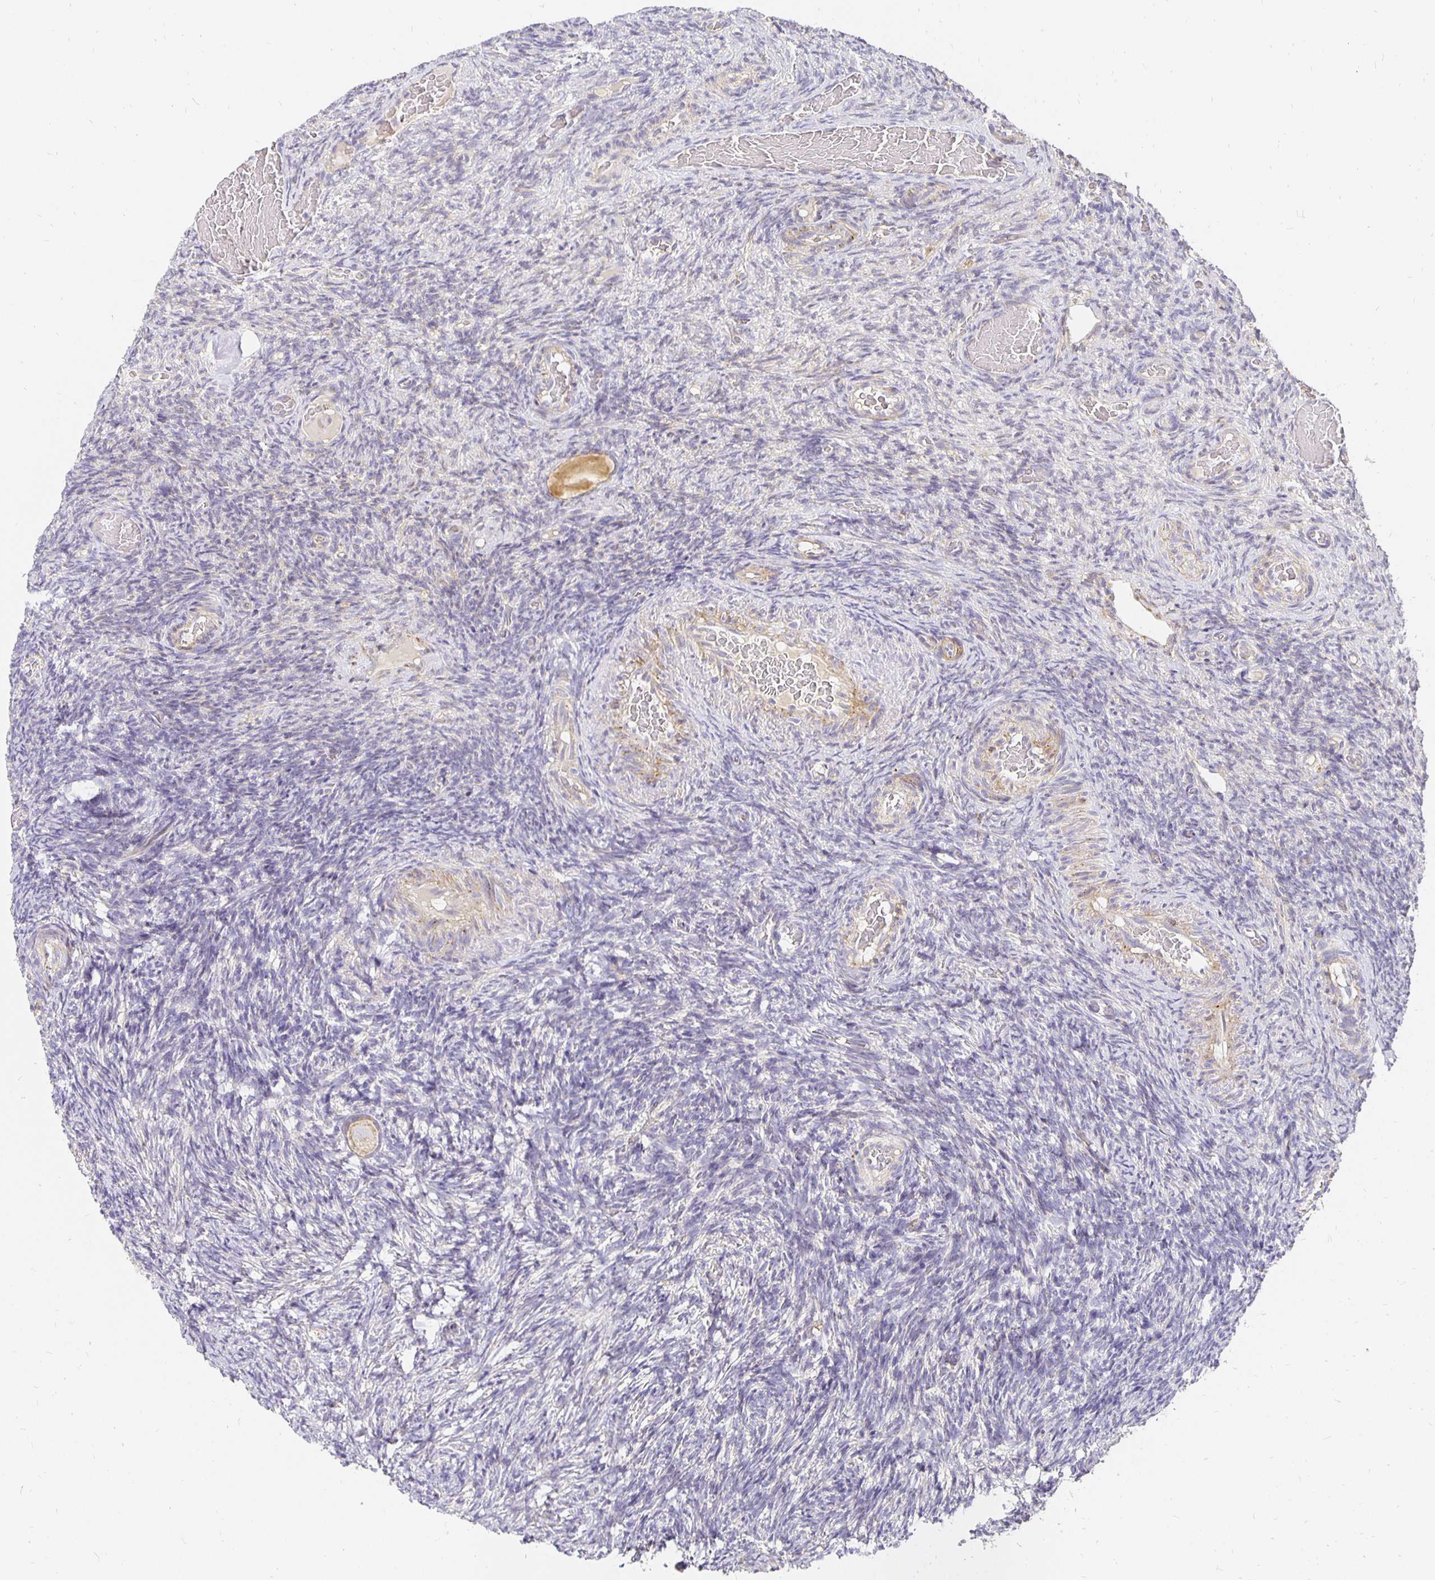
{"staining": {"intensity": "weak", "quantity": ">75%", "location": "cytoplasmic/membranous"}, "tissue": "ovary", "cell_type": "Follicle cells", "image_type": "normal", "snomed": [{"axis": "morphology", "description": "Normal tissue, NOS"}, {"axis": "topography", "description": "Ovary"}], "caption": "Follicle cells reveal weak cytoplasmic/membranous positivity in approximately >75% of cells in unremarkable ovary.", "gene": "PLOD1", "patient": {"sex": "female", "age": 34}}